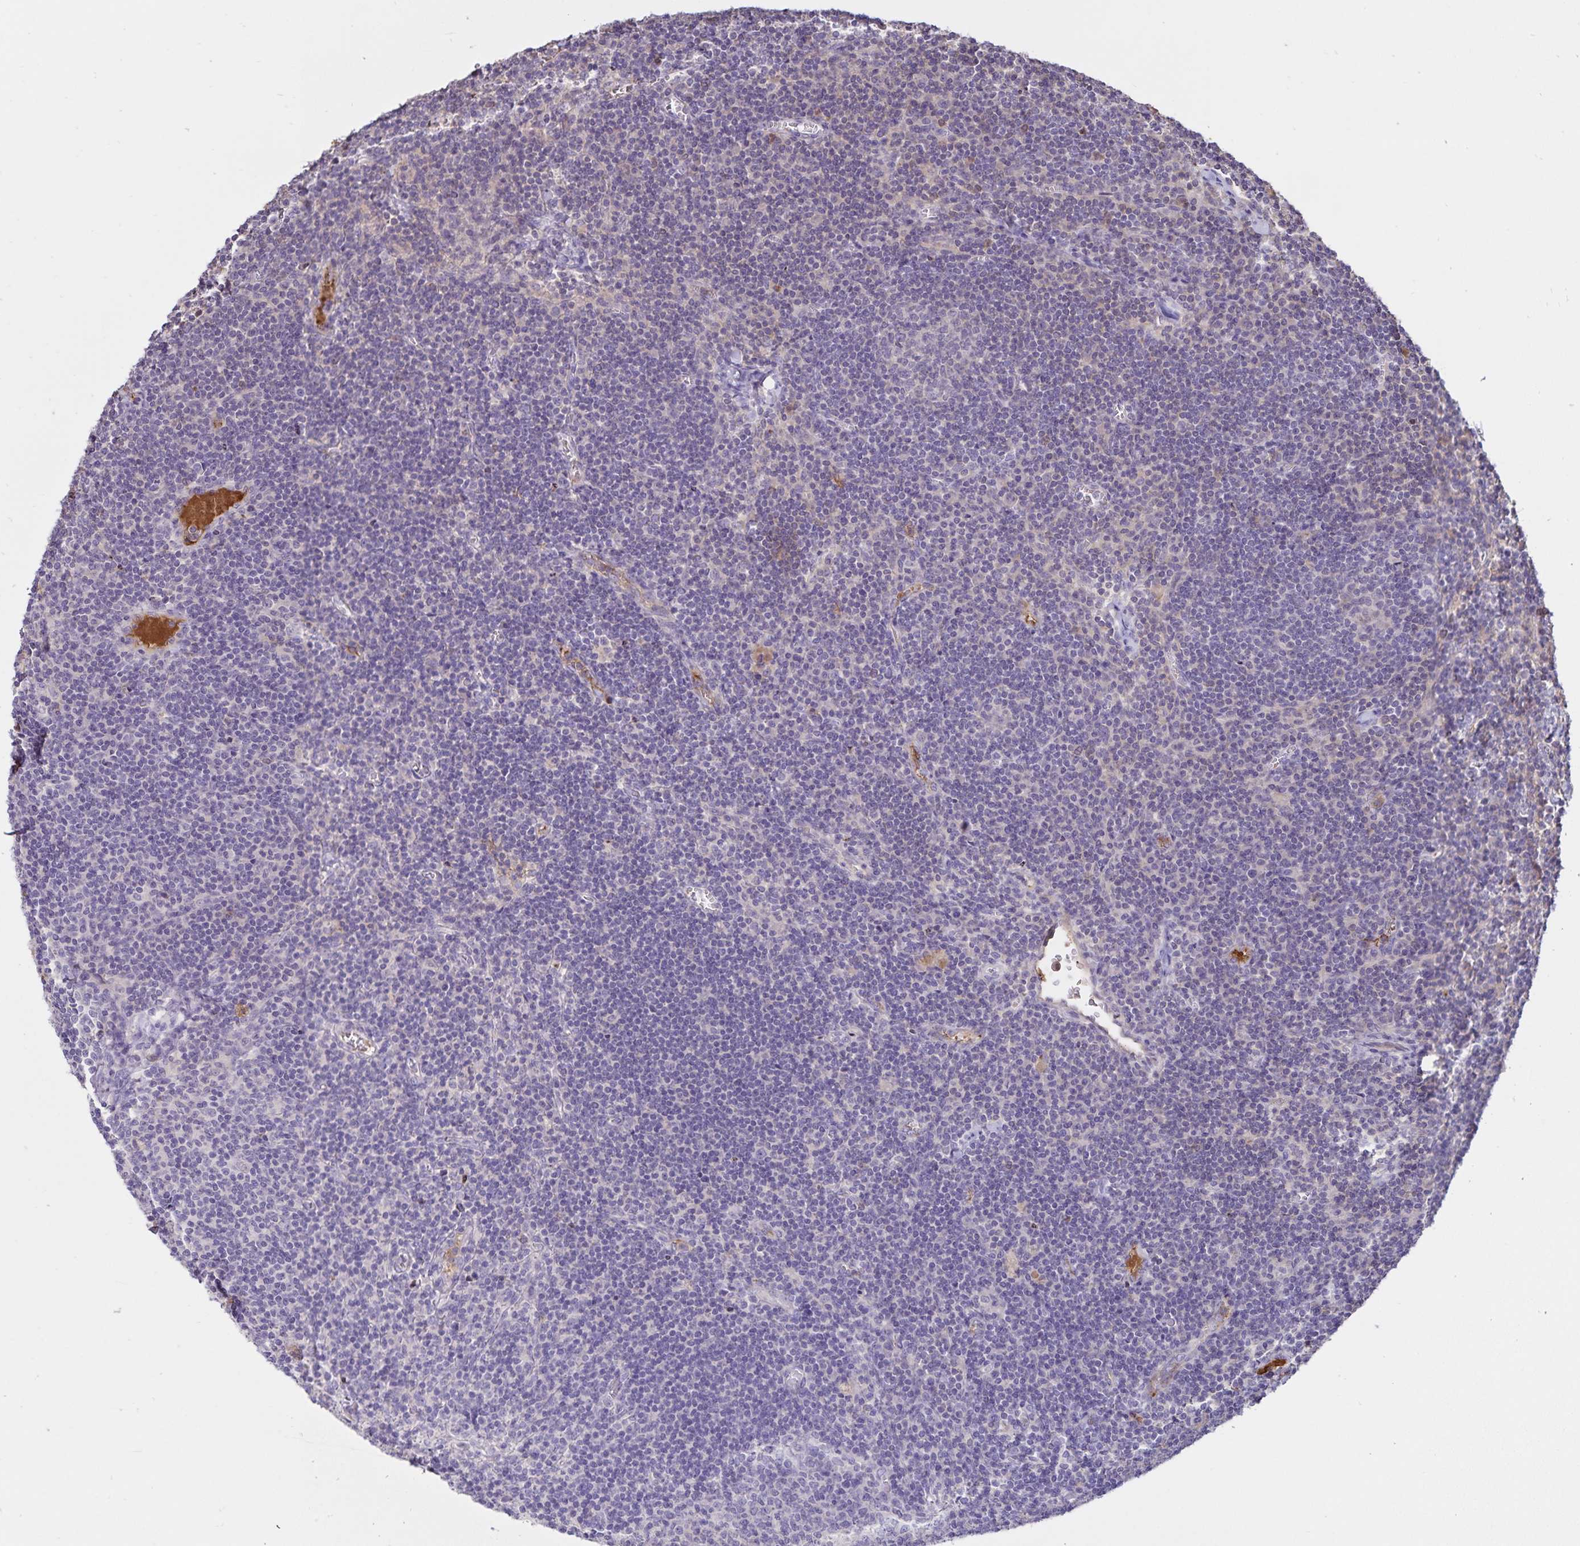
{"staining": {"intensity": "negative", "quantity": "none", "location": "none"}, "tissue": "lymph node", "cell_type": "Germinal center cells", "image_type": "normal", "snomed": [{"axis": "morphology", "description": "Normal tissue, NOS"}, {"axis": "topography", "description": "Lymph node"}], "caption": "Micrograph shows no protein staining in germinal center cells of unremarkable lymph node.", "gene": "FGG", "patient": {"sex": "male", "age": 67}}